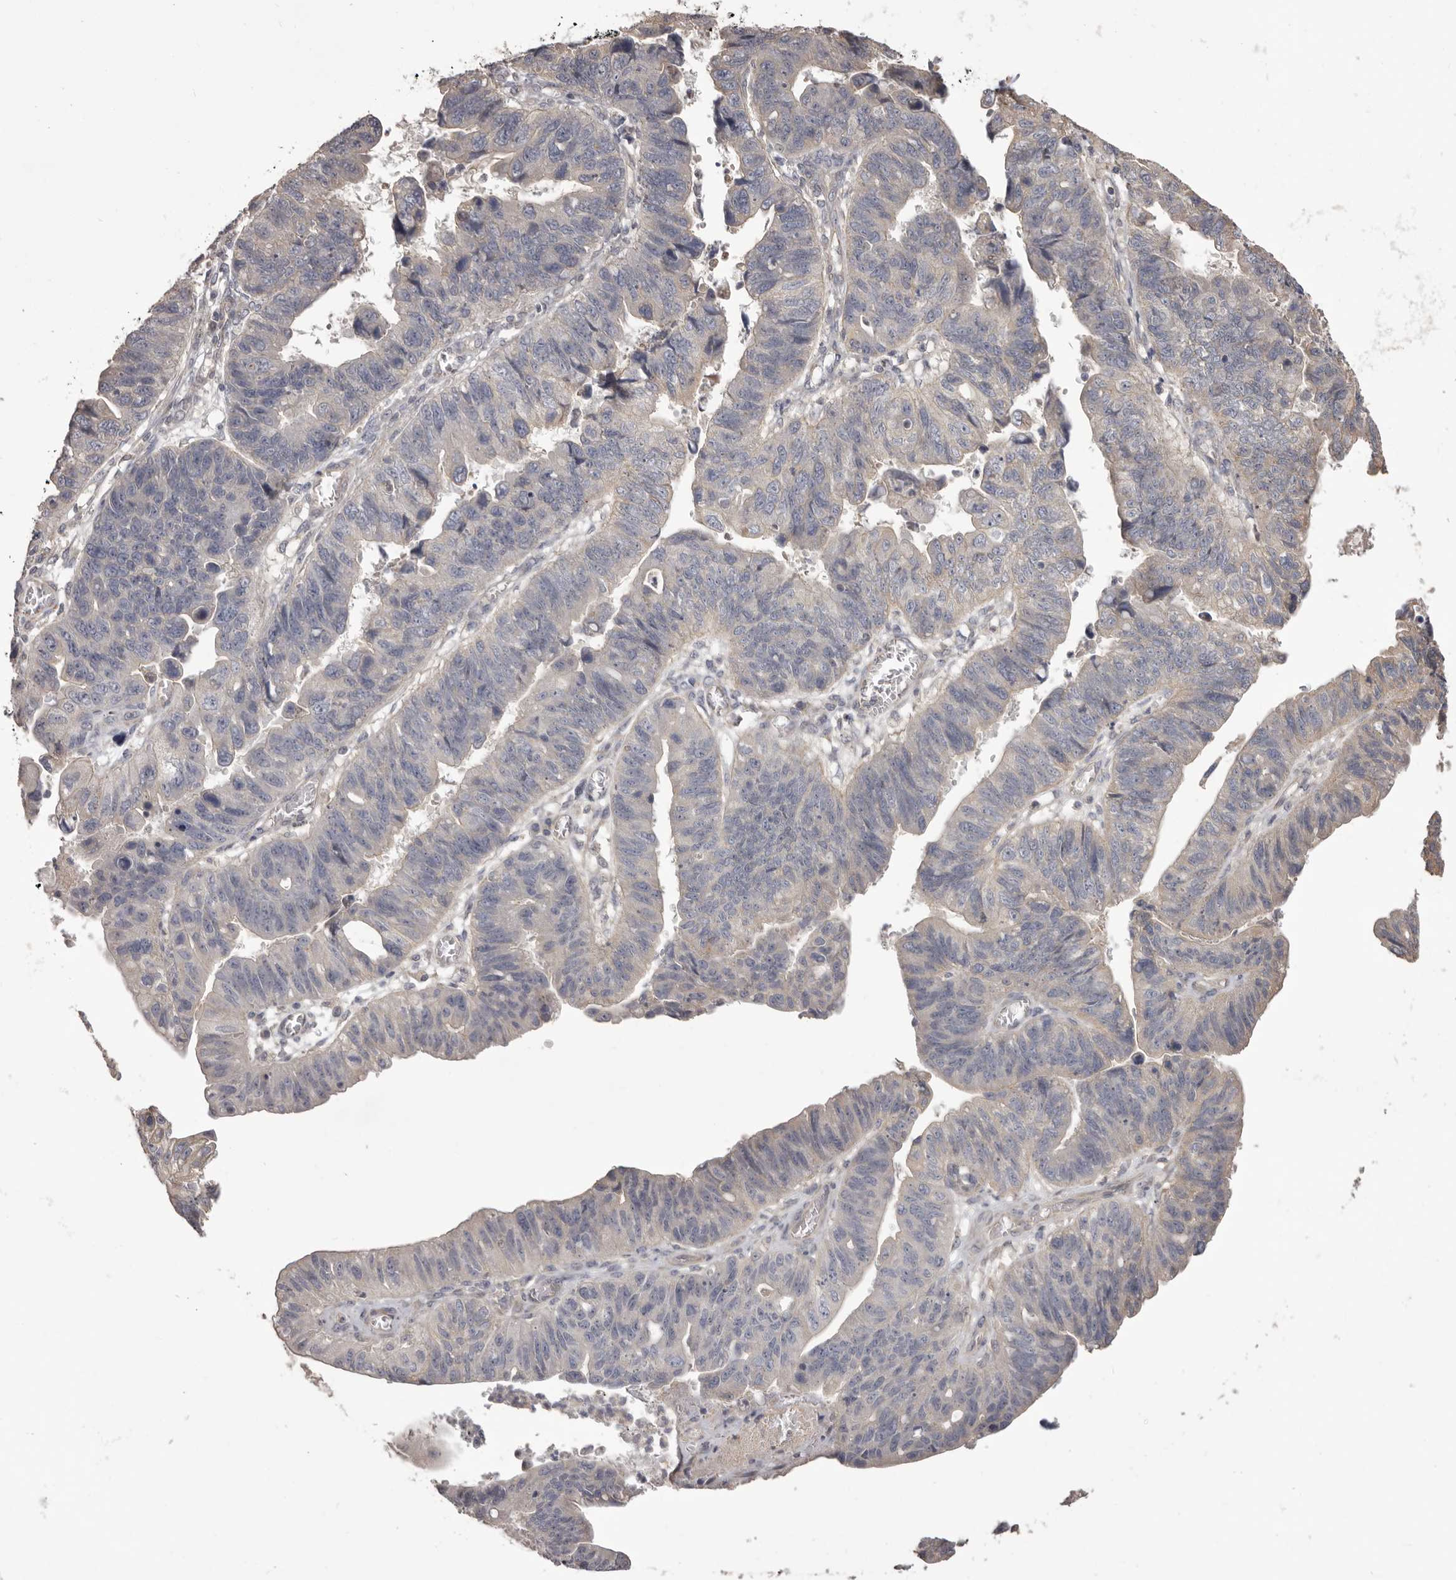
{"staining": {"intensity": "weak", "quantity": "<25%", "location": "cytoplasmic/membranous"}, "tissue": "stomach cancer", "cell_type": "Tumor cells", "image_type": "cancer", "snomed": [{"axis": "morphology", "description": "Adenocarcinoma, NOS"}, {"axis": "topography", "description": "Stomach"}], "caption": "Immunohistochemical staining of adenocarcinoma (stomach) exhibits no significant expression in tumor cells.", "gene": "HRH1", "patient": {"sex": "male", "age": 59}}